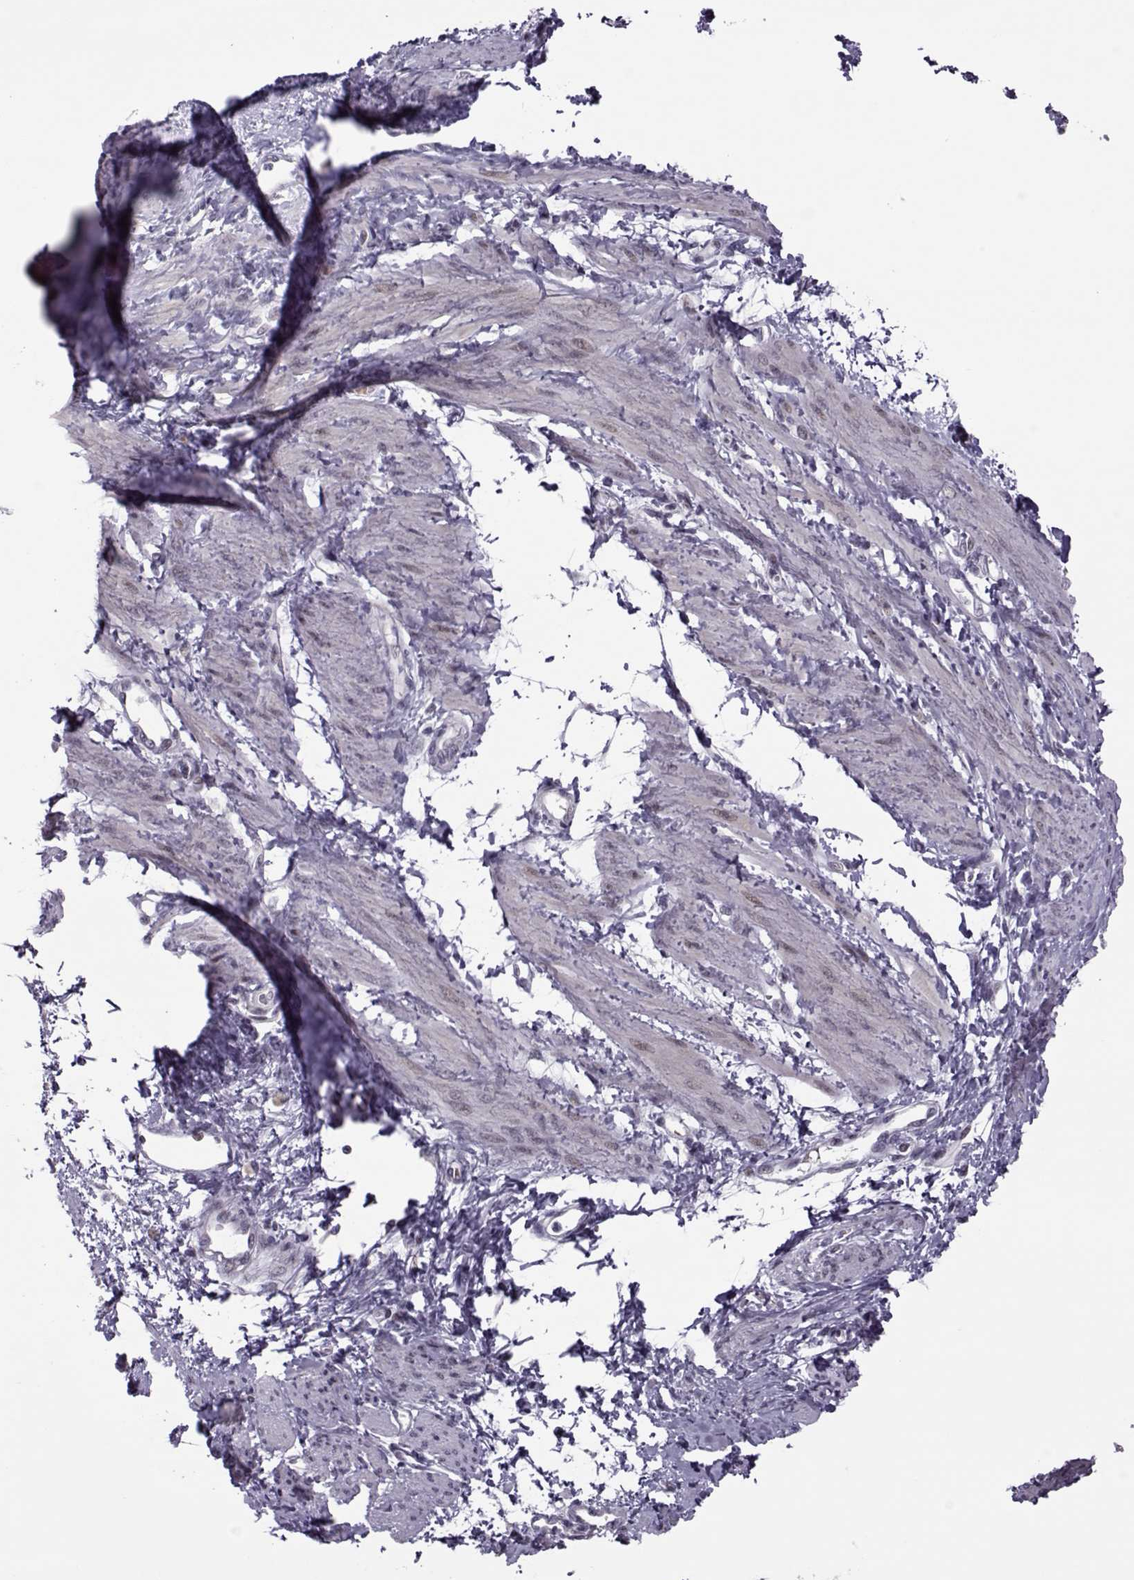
{"staining": {"intensity": "negative", "quantity": "none", "location": "none"}, "tissue": "smooth muscle", "cell_type": "Smooth muscle cells", "image_type": "normal", "snomed": [{"axis": "morphology", "description": "Normal tissue, NOS"}, {"axis": "topography", "description": "Smooth muscle"}, {"axis": "topography", "description": "Uterus"}], "caption": "The histopathology image exhibits no significant staining in smooth muscle cells of smooth muscle. (DAB (3,3'-diaminobenzidine) immunohistochemistry visualized using brightfield microscopy, high magnification).", "gene": "LIN28A", "patient": {"sex": "female", "age": 39}}